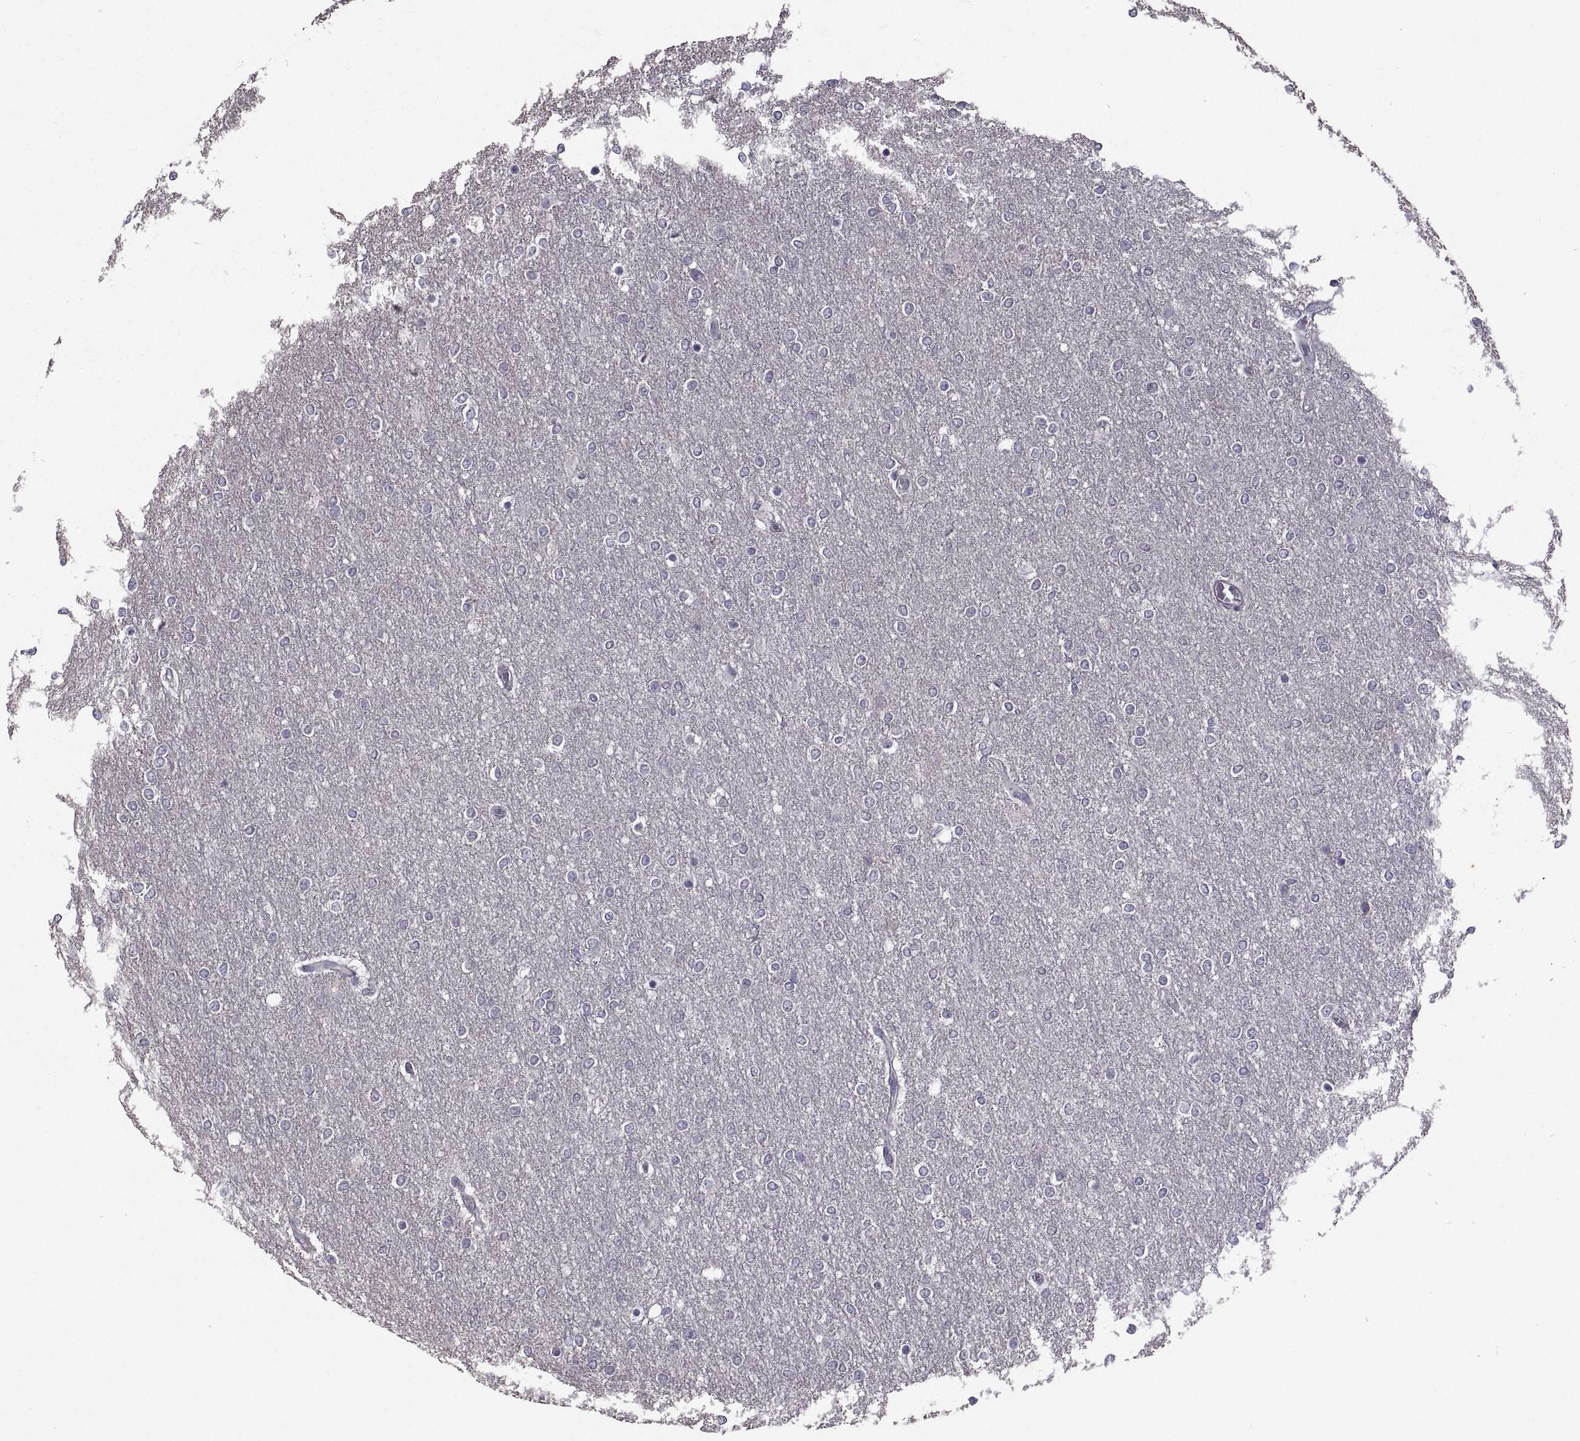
{"staining": {"intensity": "negative", "quantity": "none", "location": "none"}, "tissue": "glioma", "cell_type": "Tumor cells", "image_type": "cancer", "snomed": [{"axis": "morphology", "description": "Glioma, malignant, High grade"}, {"axis": "topography", "description": "Brain"}], "caption": "Immunohistochemistry (IHC) of glioma displays no expression in tumor cells.", "gene": "NPTX2", "patient": {"sex": "female", "age": 61}}